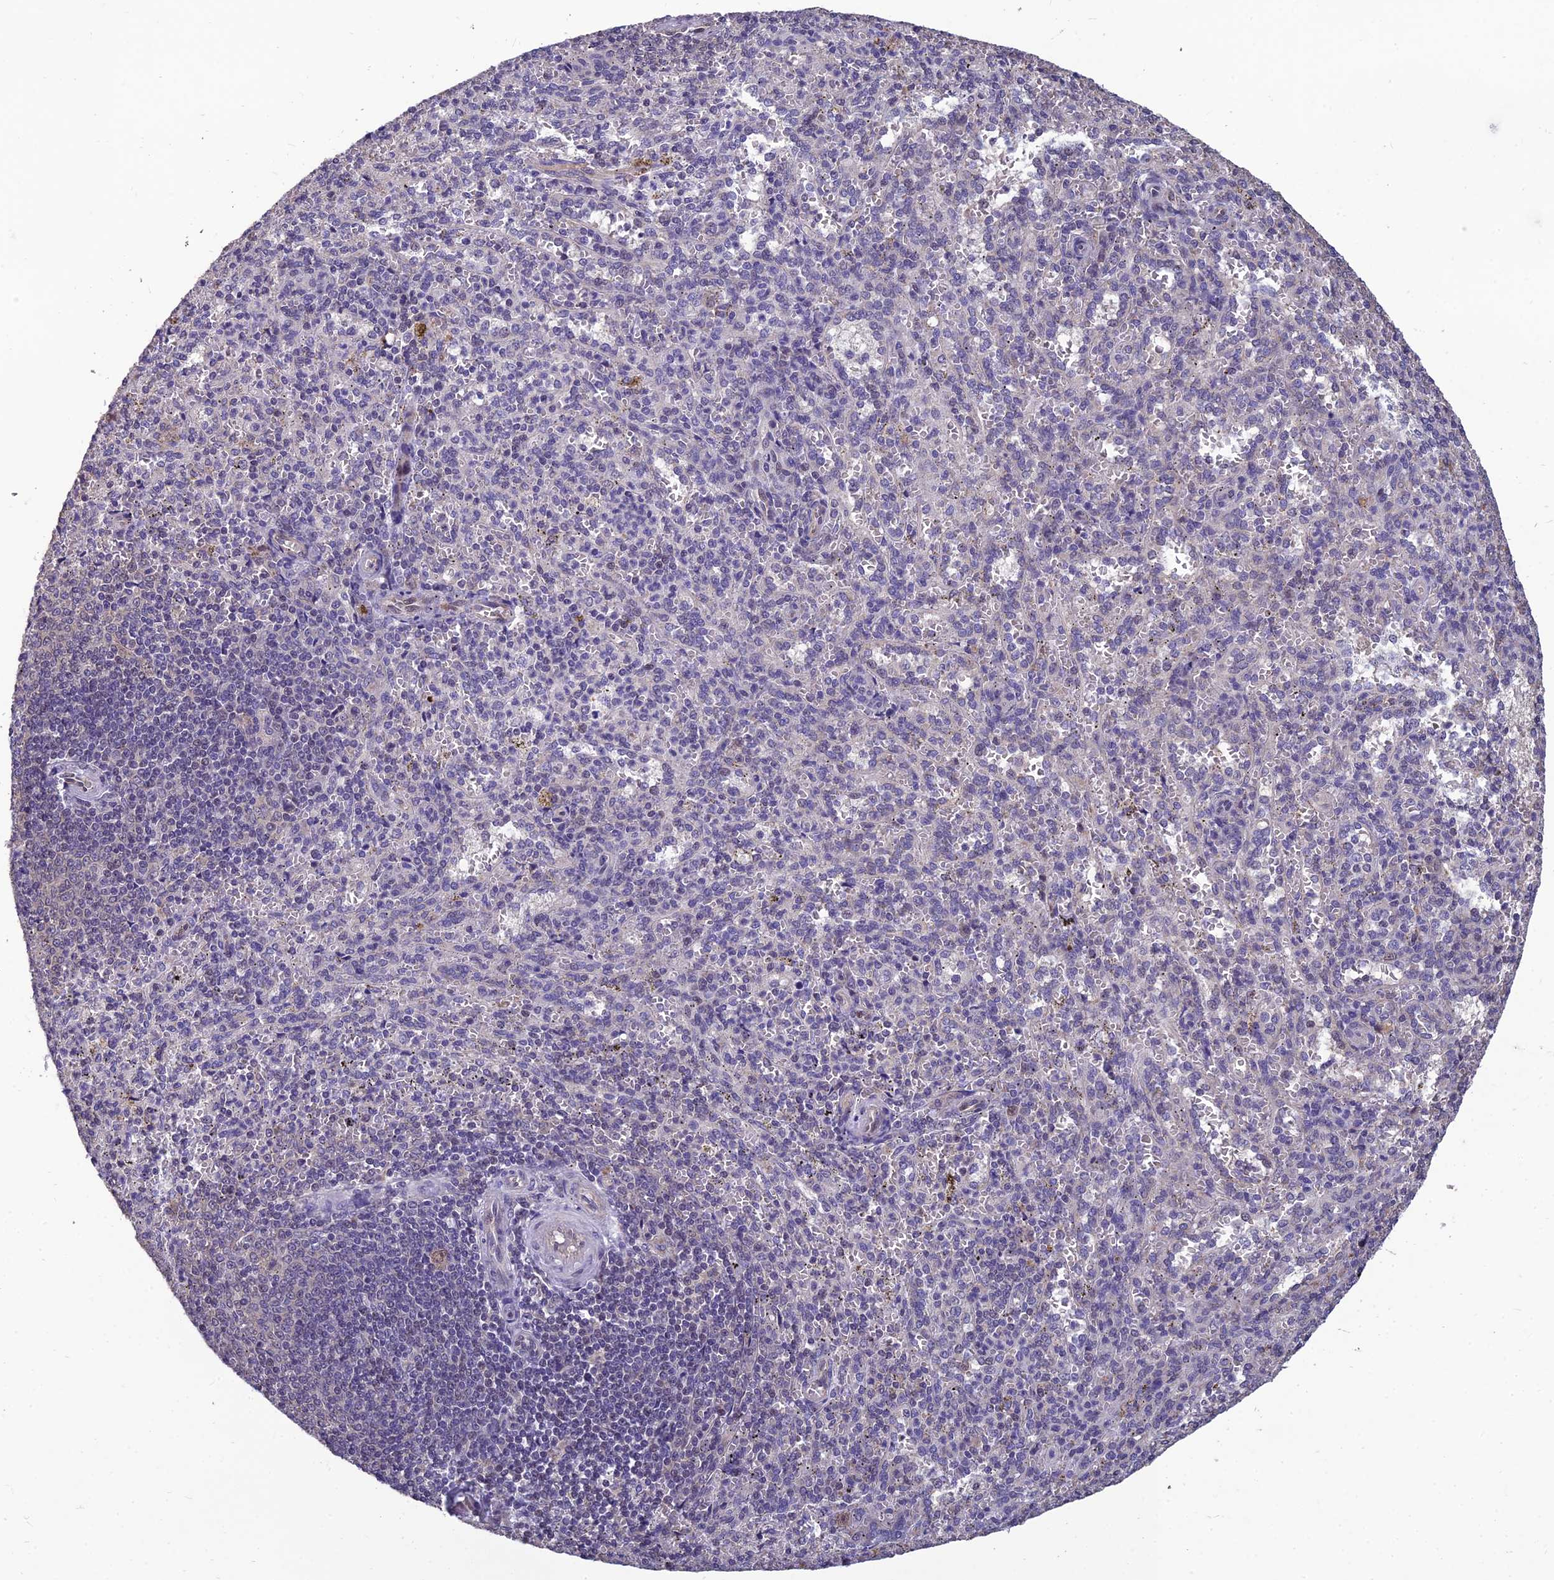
{"staining": {"intensity": "negative", "quantity": "none", "location": "none"}, "tissue": "spleen", "cell_type": "Cells in red pulp", "image_type": "normal", "snomed": [{"axis": "morphology", "description": "Normal tissue, NOS"}, {"axis": "topography", "description": "Spleen"}], "caption": "High power microscopy image of an immunohistochemistry (IHC) photomicrograph of unremarkable spleen, revealing no significant positivity in cells in red pulp.", "gene": "GRWD1", "patient": {"sex": "female", "age": 21}}